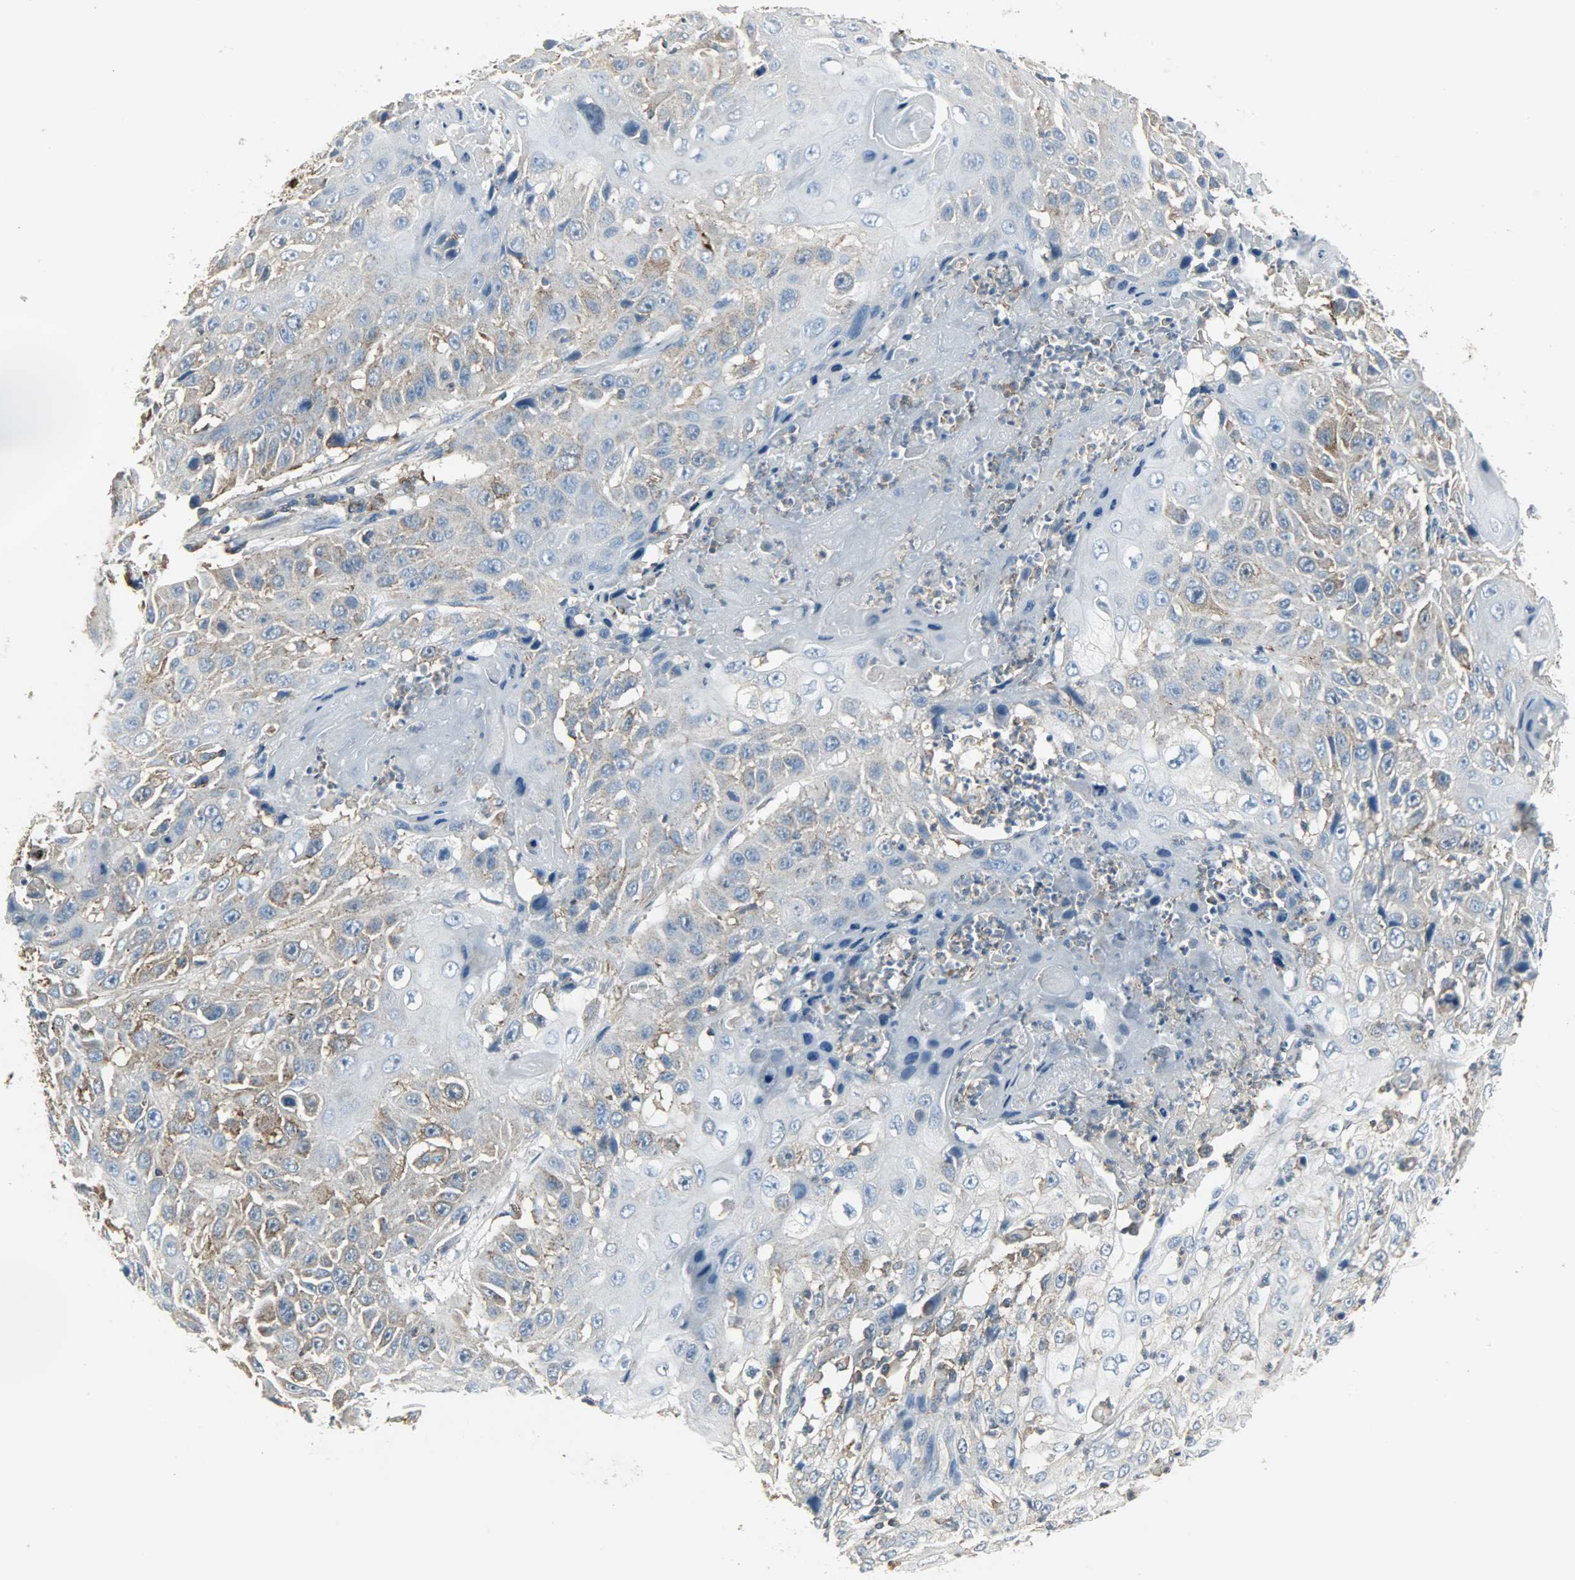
{"staining": {"intensity": "weak", "quantity": ">75%", "location": "cytoplasmic/membranous"}, "tissue": "cervical cancer", "cell_type": "Tumor cells", "image_type": "cancer", "snomed": [{"axis": "morphology", "description": "Squamous cell carcinoma, NOS"}, {"axis": "topography", "description": "Cervix"}], "caption": "Immunohistochemistry (IHC) micrograph of neoplastic tissue: human cervical squamous cell carcinoma stained using IHC reveals low levels of weak protein expression localized specifically in the cytoplasmic/membranous of tumor cells, appearing as a cytoplasmic/membranous brown color.", "gene": "DNAJA4", "patient": {"sex": "female", "age": 39}}